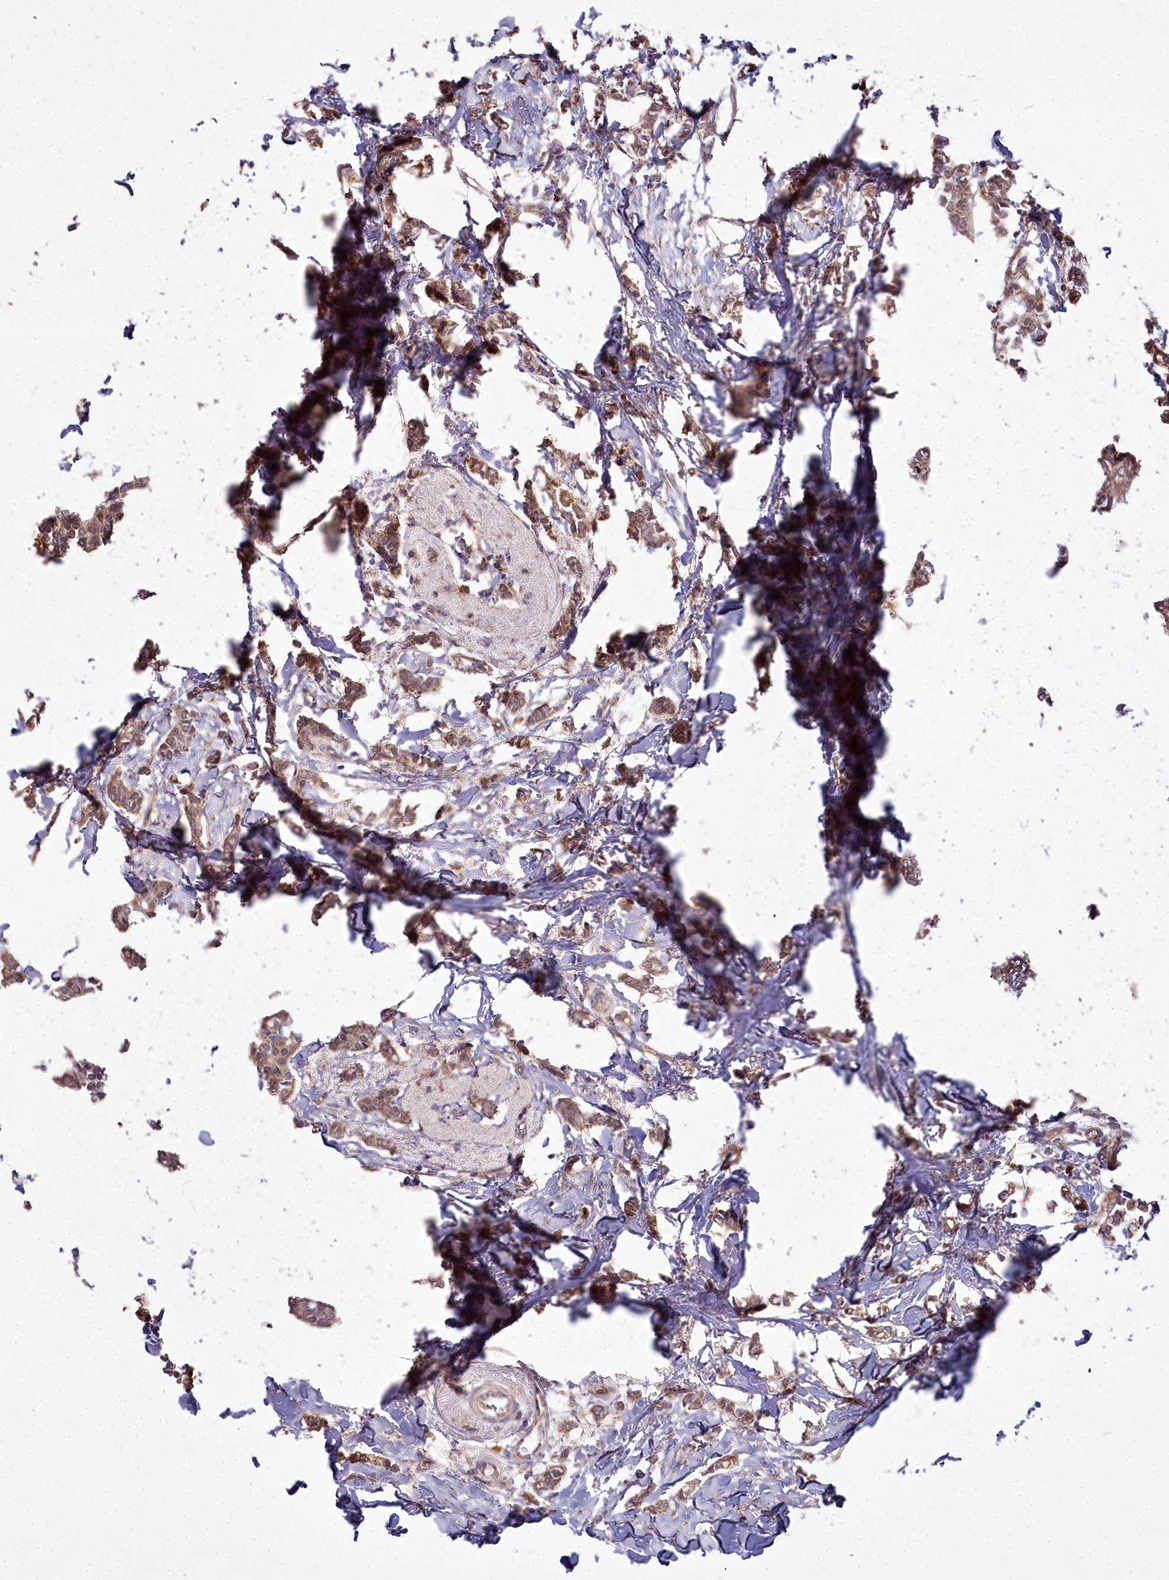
{"staining": {"intensity": "moderate", "quantity": ">75%", "location": "cytoplasmic/membranous"}, "tissue": "breast cancer", "cell_type": "Tumor cells", "image_type": "cancer", "snomed": [{"axis": "morphology", "description": "Duct carcinoma"}, {"axis": "topography", "description": "Breast"}], "caption": "Human breast cancer (infiltrating ductal carcinoma) stained for a protein (brown) exhibits moderate cytoplasmic/membranous positive staining in about >75% of tumor cells.", "gene": "MICU2", "patient": {"sex": "female", "age": 41}}